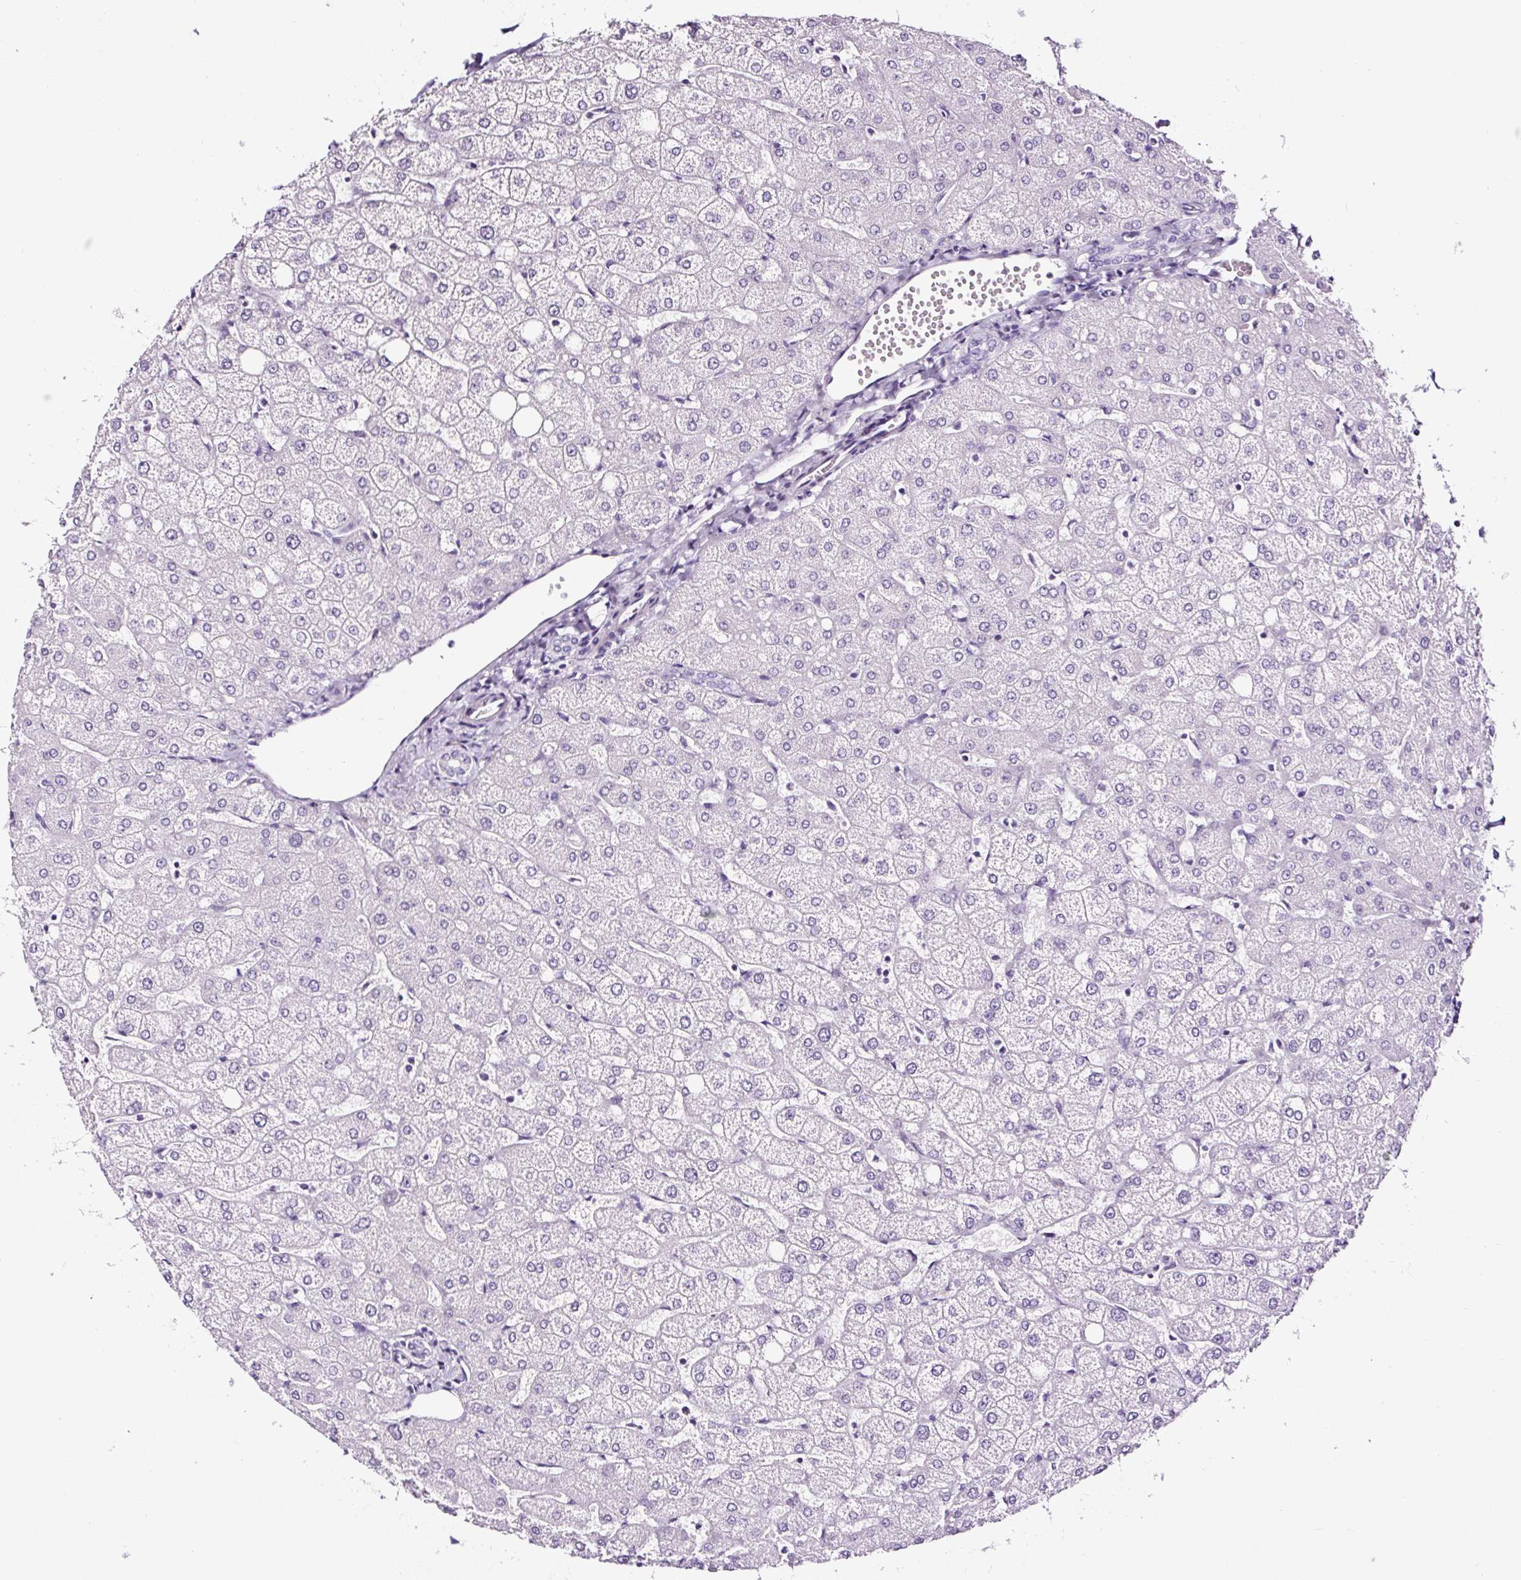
{"staining": {"intensity": "negative", "quantity": "none", "location": "none"}, "tissue": "liver", "cell_type": "Cholangiocytes", "image_type": "normal", "snomed": [{"axis": "morphology", "description": "Normal tissue, NOS"}, {"axis": "topography", "description": "Liver"}], "caption": "DAB immunohistochemical staining of unremarkable human liver shows no significant staining in cholangiocytes.", "gene": "NPHS2", "patient": {"sex": "female", "age": 54}}